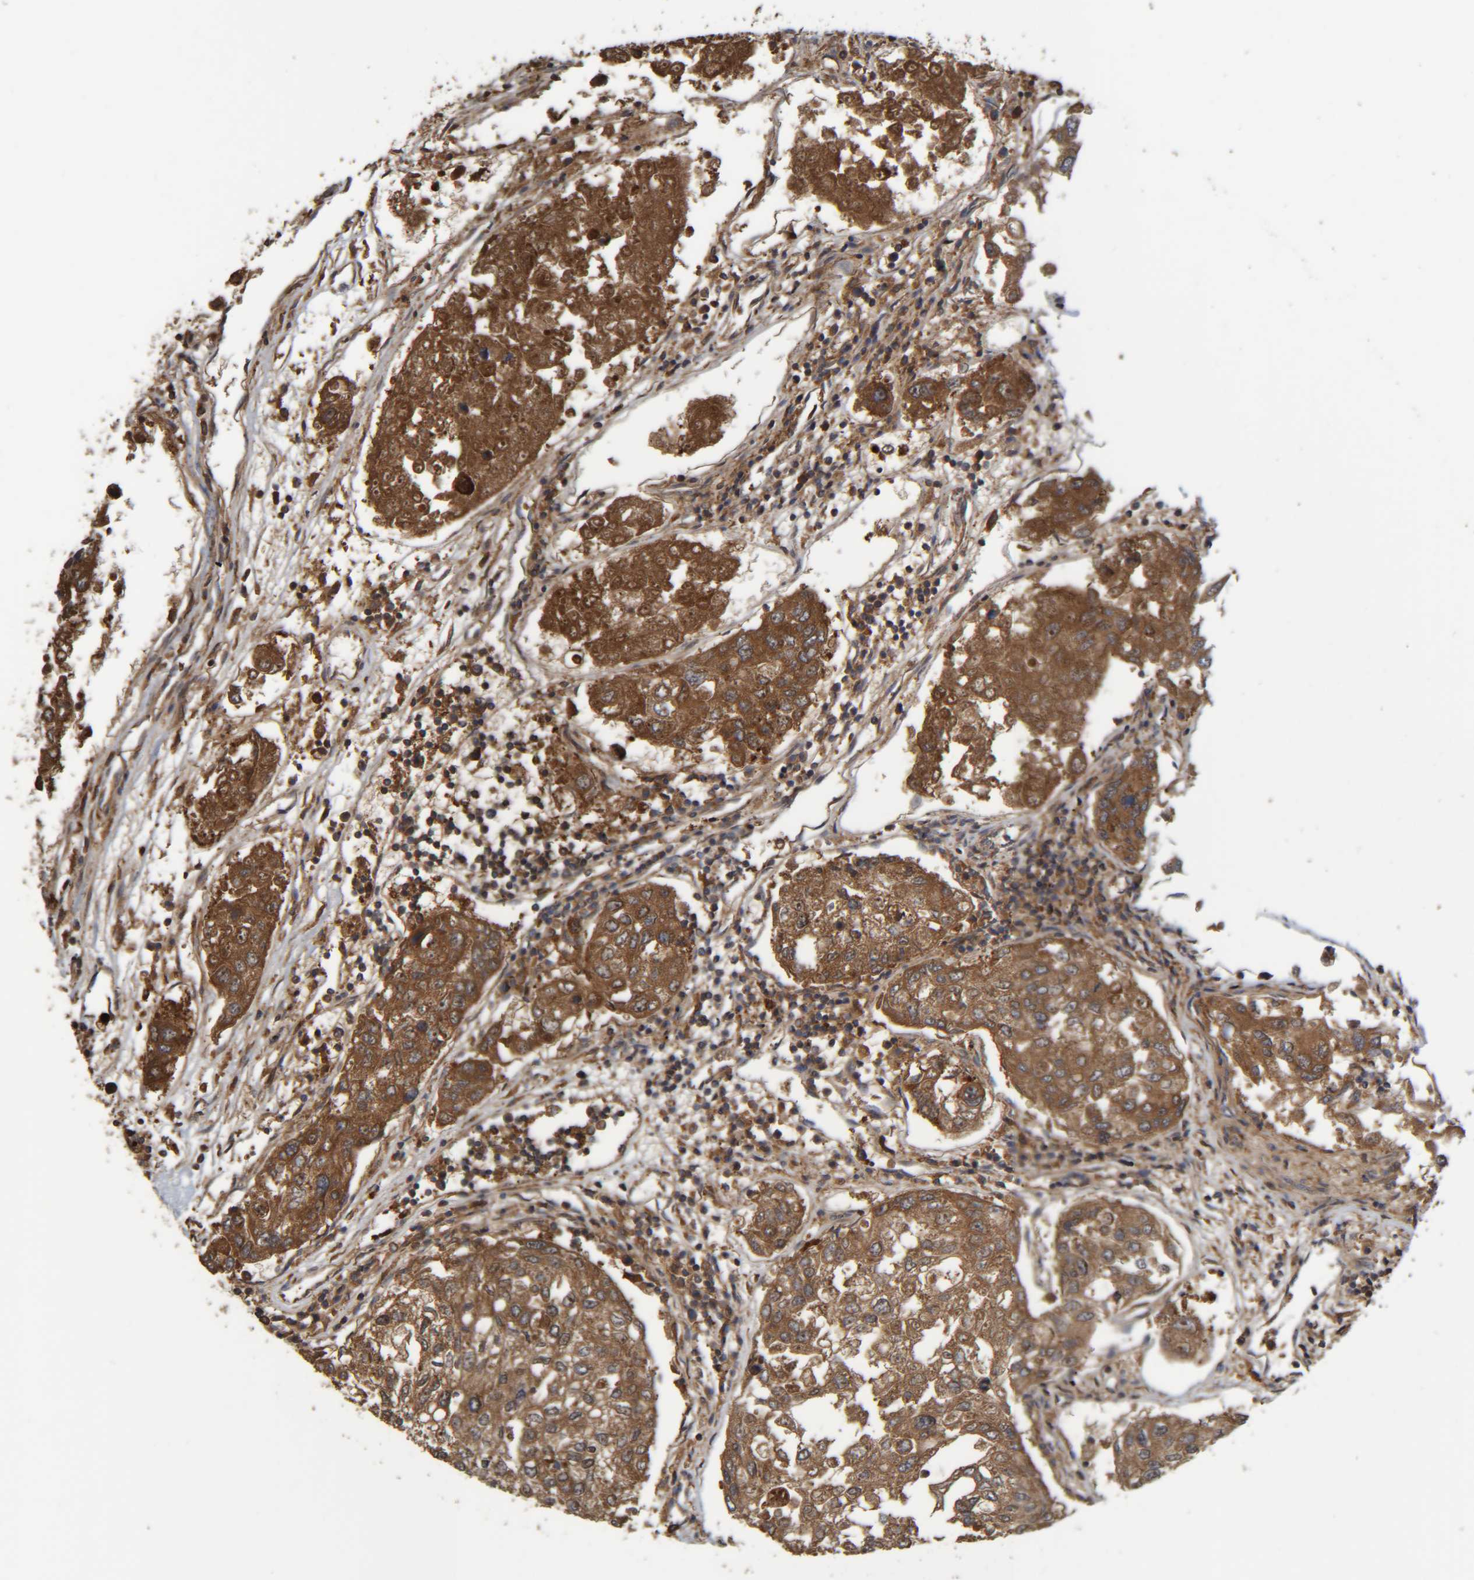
{"staining": {"intensity": "strong", "quantity": ">75%", "location": "cytoplasmic/membranous"}, "tissue": "urothelial cancer", "cell_type": "Tumor cells", "image_type": "cancer", "snomed": [{"axis": "morphology", "description": "Urothelial carcinoma, High grade"}, {"axis": "topography", "description": "Lymph node"}, {"axis": "topography", "description": "Urinary bladder"}], "caption": "Immunohistochemical staining of human urothelial cancer displays high levels of strong cytoplasmic/membranous expression in approximately >75% of tumor cells.", "gene": "CCDC57", "patient": {"sex": "male", "age": 51}}